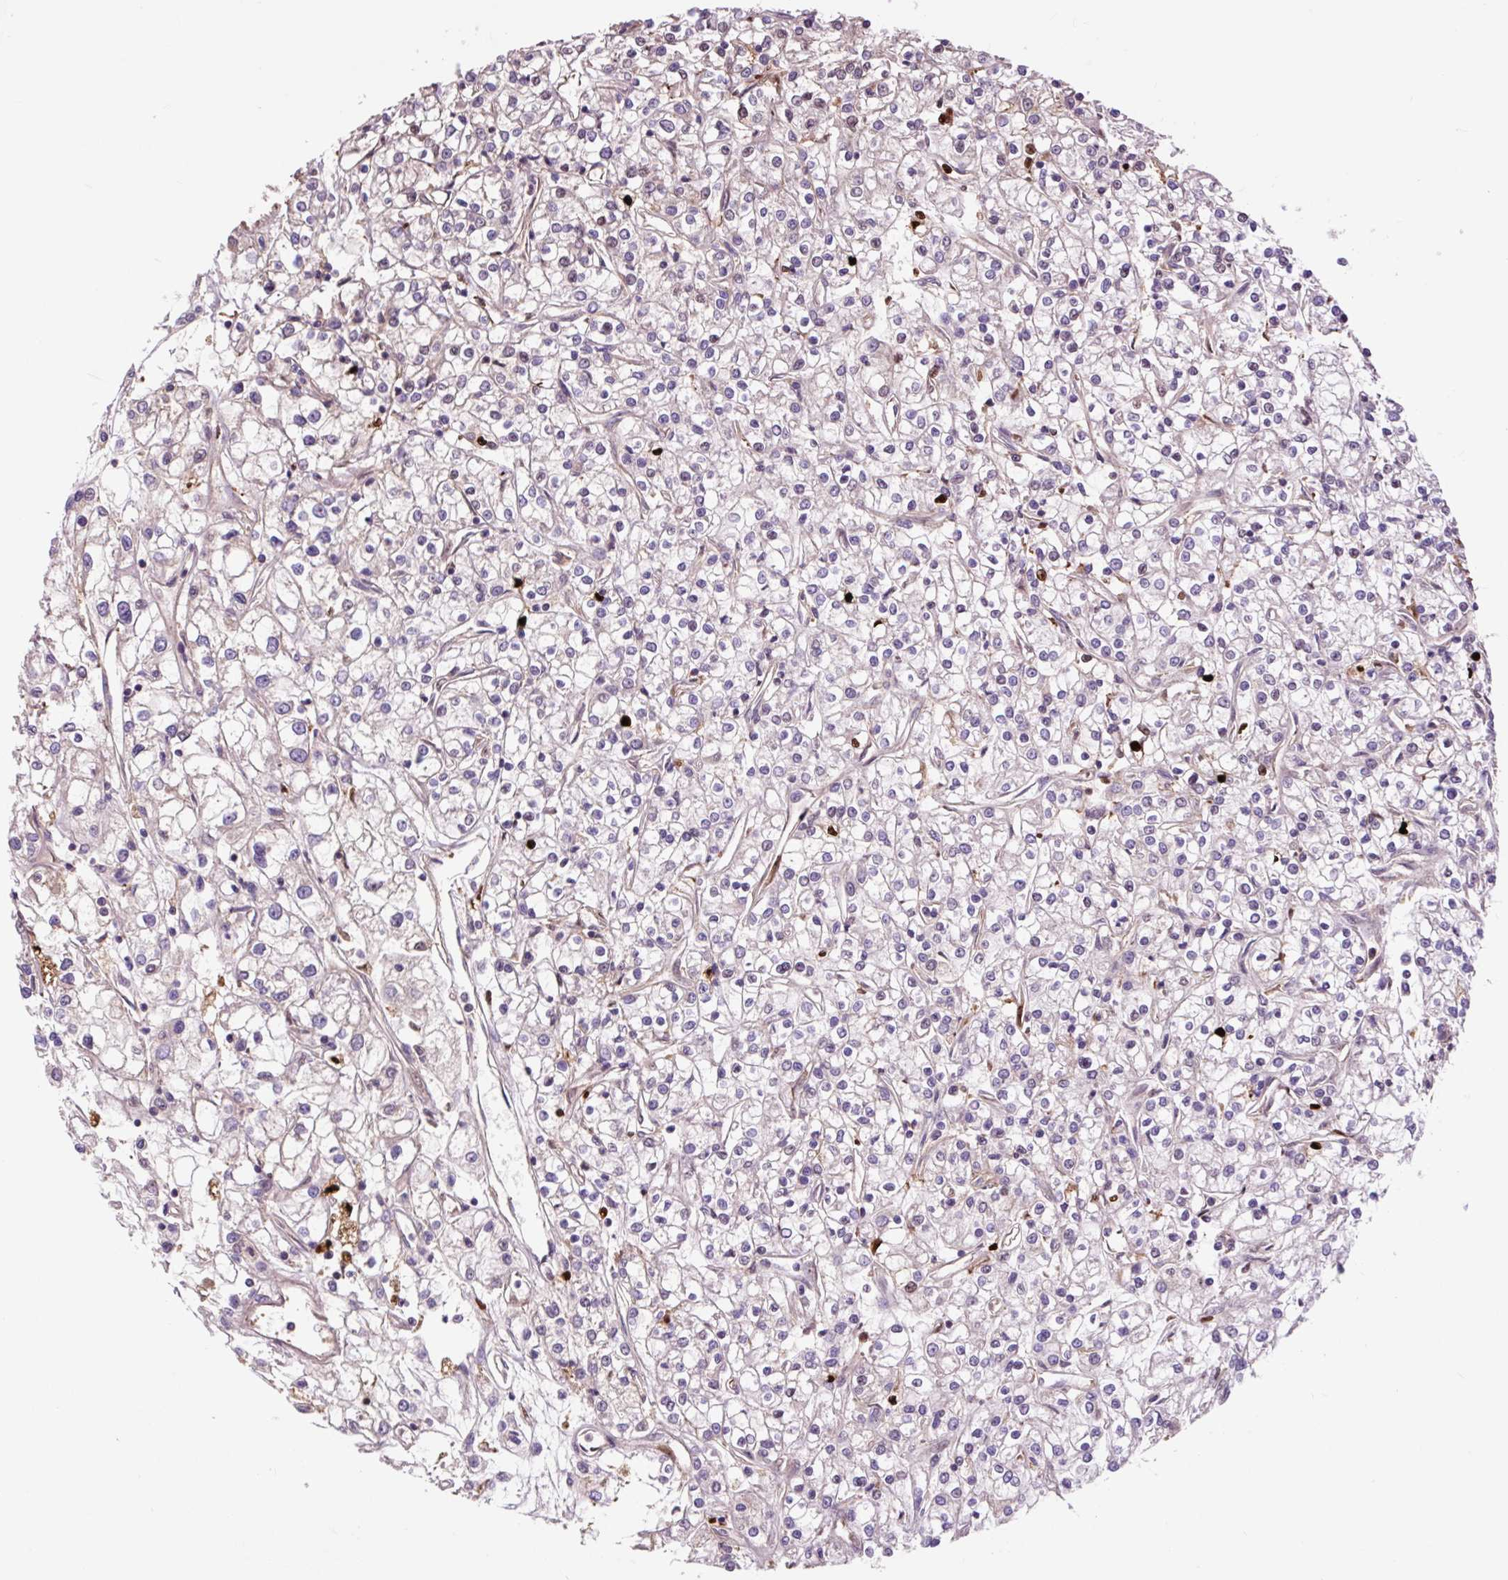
{"staining": {"intensity": "negative", "quantity": "none", "location": "none"}, "tissue": "renal cancer", "cell_type": "Tumor cells", "image_type": "cancer", "snomed": [{"axis": "morphology", "description": "Adenocarcinoma, NOS"}, {"axis": "topography", "description": "Kidney"}], "caption": "DAB (3,3'-diaminobenzidine) immunohistochemical staining of human renal cancer (adenocarcinoma) displays no significant staining in tumor cells.", "gene": "PRIMPOL", "patient": {"sex": "female", "age": 59}}